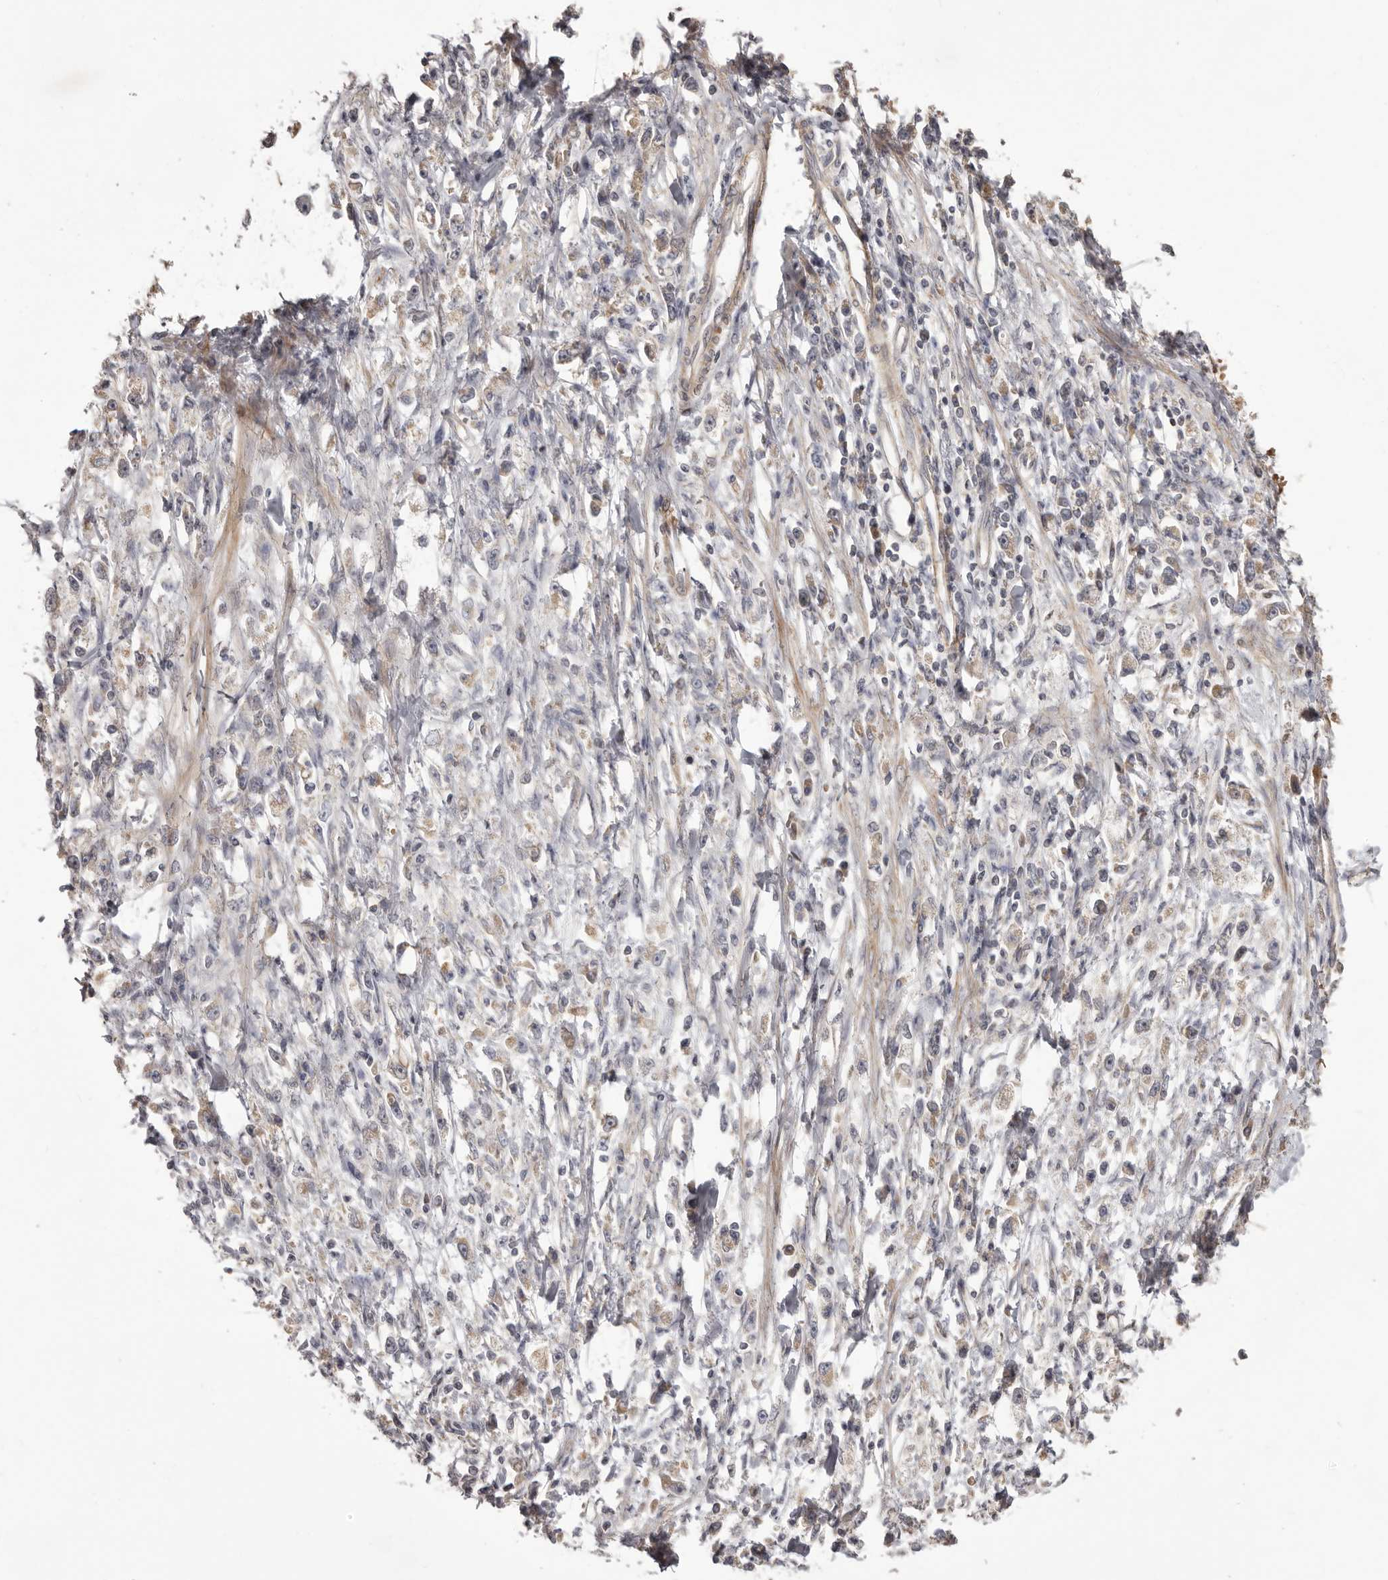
{"staining": {"intensity": "negative", "quantity": "none", "location": "none"}, "tissue": "stomach cancer", "cell_type": "Tumor cells", "image_type": "cancer", "snomed": [{"axis": "morphology", "description": "Adenocarcinoma, NOS"}, {"axis": "topography", "description": "Stomach"}], "caption": "This is an IHC histopathology image of stomach adenocarcinoma. There is no expression in tumor cells.", "gene": "HRH1", "patient": {"sex": "female", "age": 59}}